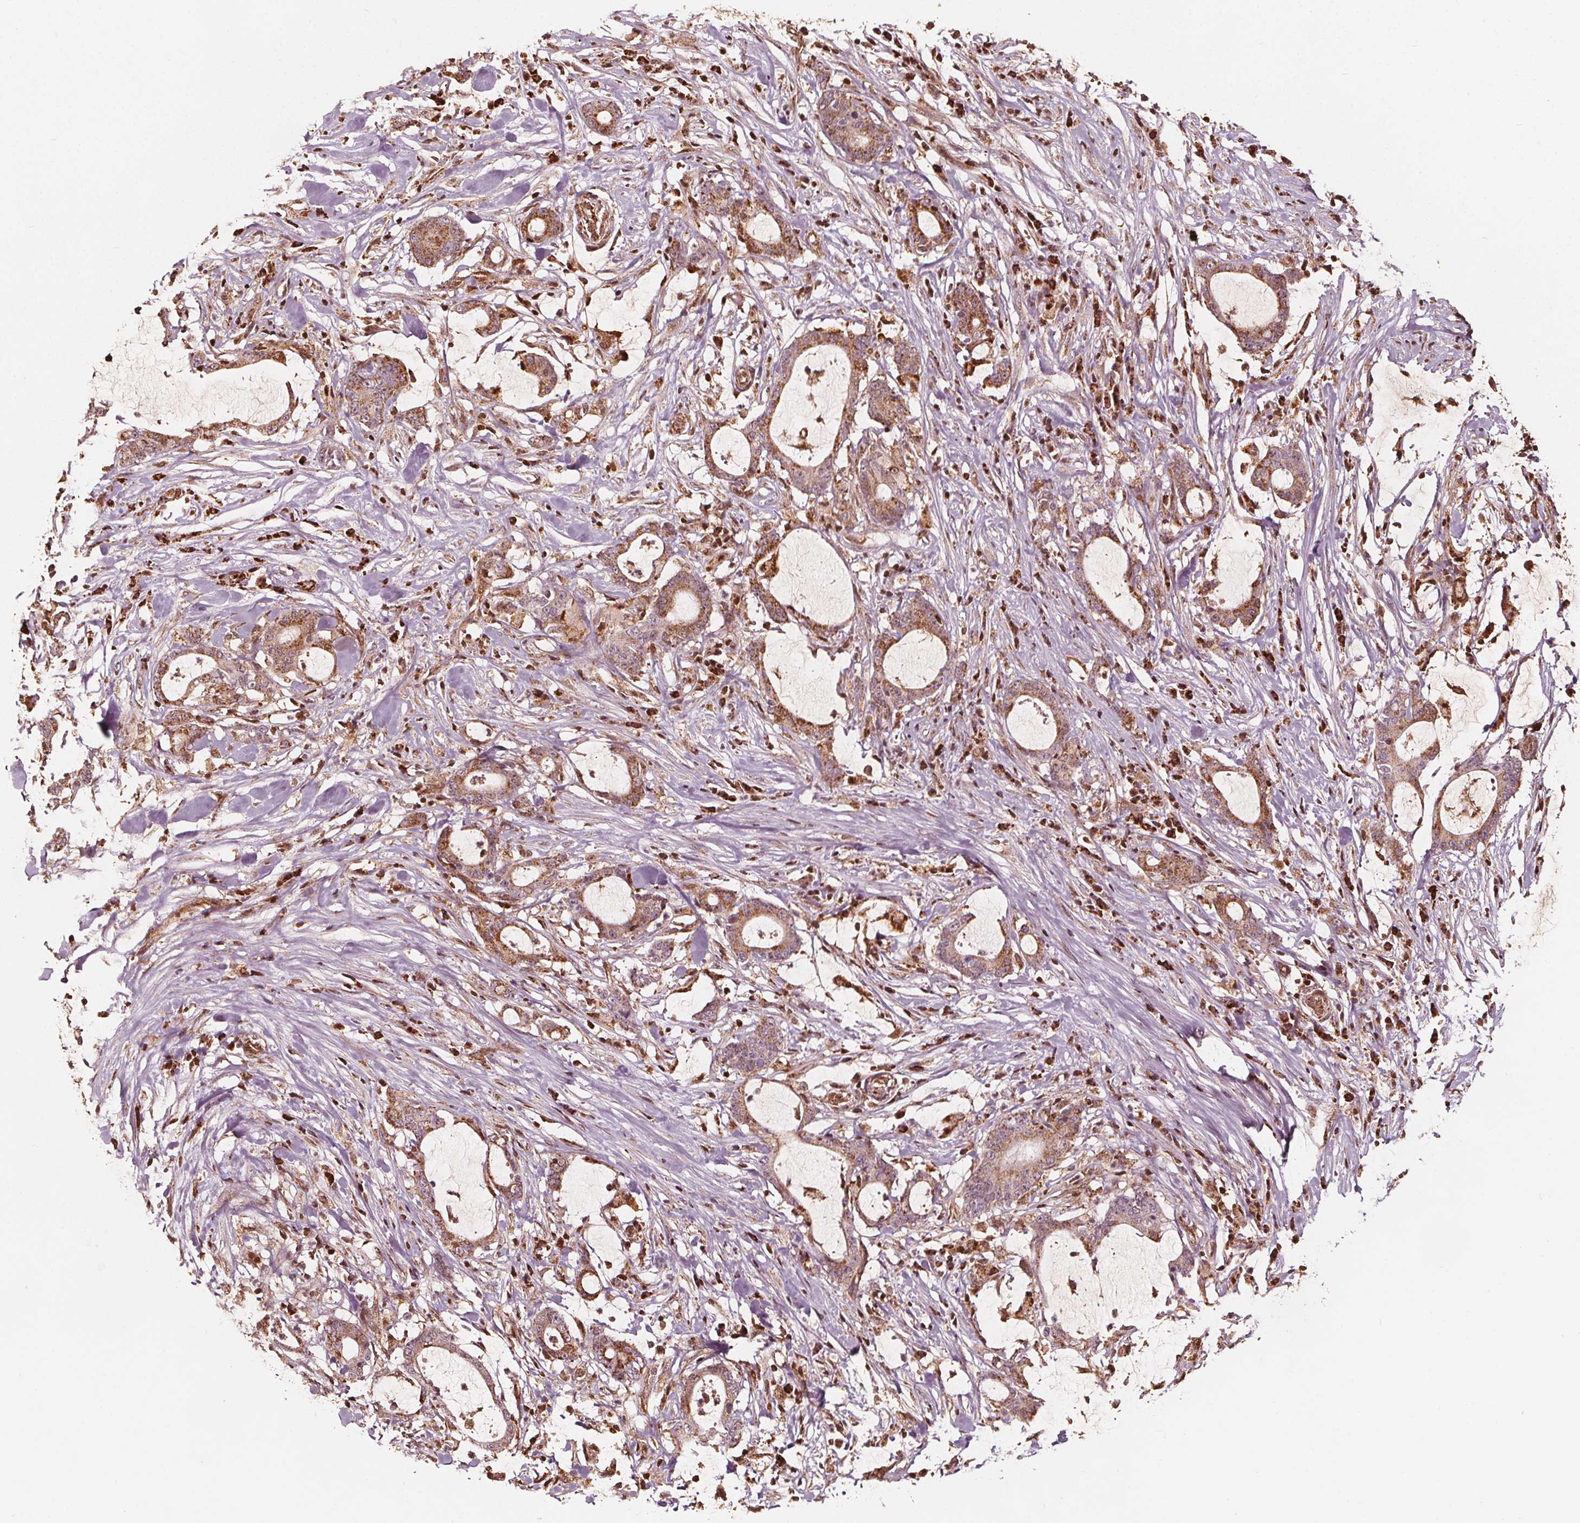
{"staining": {"intensity": "moderate", "quantity": ">75%", "location": "cytoplasmic/membranous"}, "tissue": "stomach cancer", "cell_type": "Tumor cells", "image_type": "cancer", "snomed": [{"axis": "morphology", "description": "Adenocarcinoma, NOS"}, {"axis": "topography", "description": "Stomach, upper"}], "caption": "Tumor cells reveal medium levels of moderate cytoplasmic/membranous positivity in about >75% of cells in human stomach cancer (adenocarcinoma). Nuclei are stained in blue.", "gene": "AIP", "patient": {"sex": "male", "age": 68}}